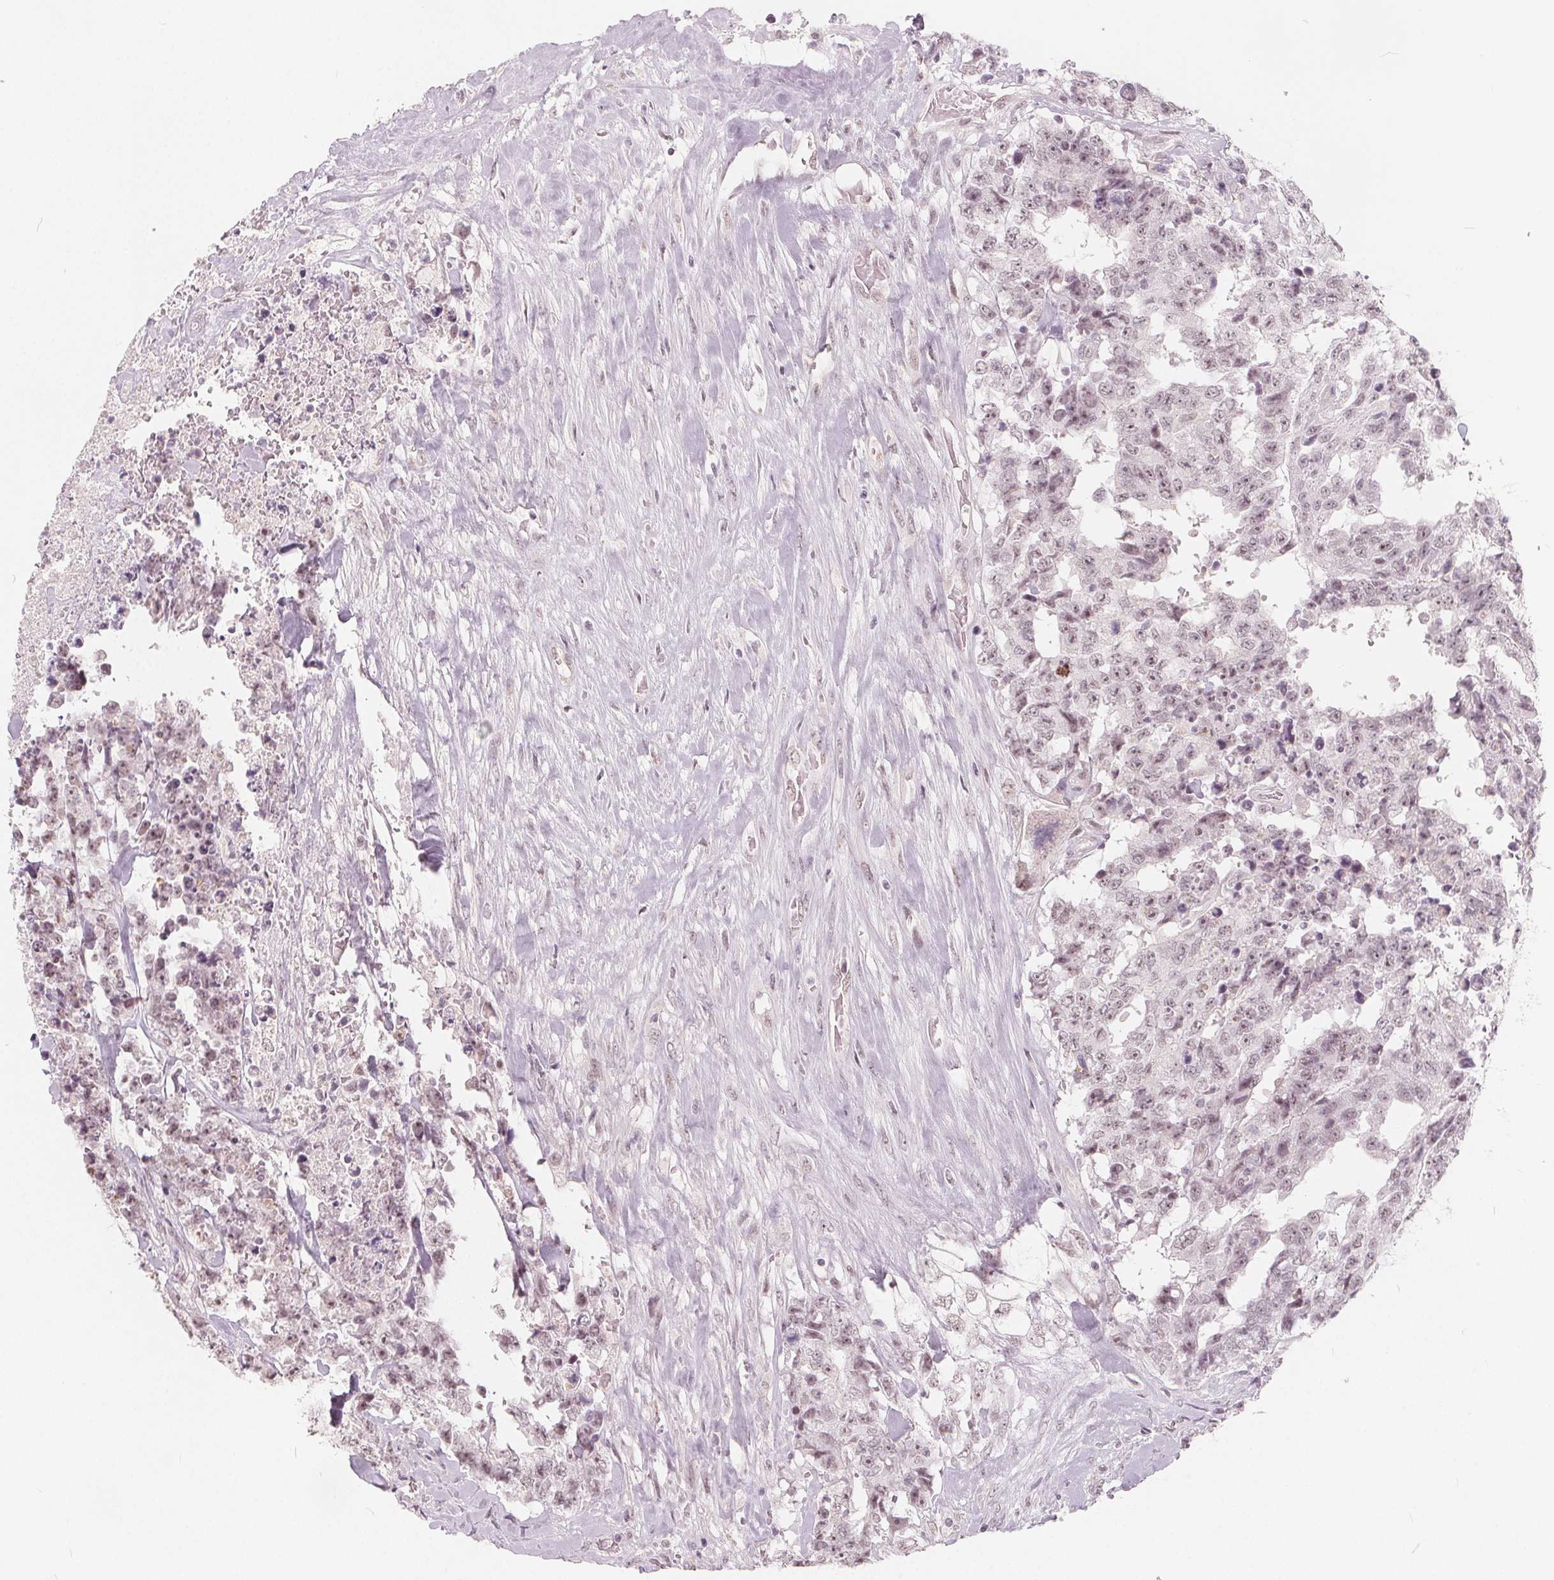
{"staining": {"intensity": "weak", "quantity": "25%-75%", "location": "nuclear"}, "tissue": "testis cancer", "cell_type": "Tumor cells", "image_type": "cancer", "snomed": [{"axis": "morphology", "description": "Carcinoma, Embryonal, NOS"}, {"axis": "topography", "description": "Testis"}], "caption": "Tumor cells display weak nuclear expression in approximately 25%-75% of cells in testis cancer (embryonal carcinoma).", "gene": "NUP210L", "patient": {"sex": "male", "age": 24}}